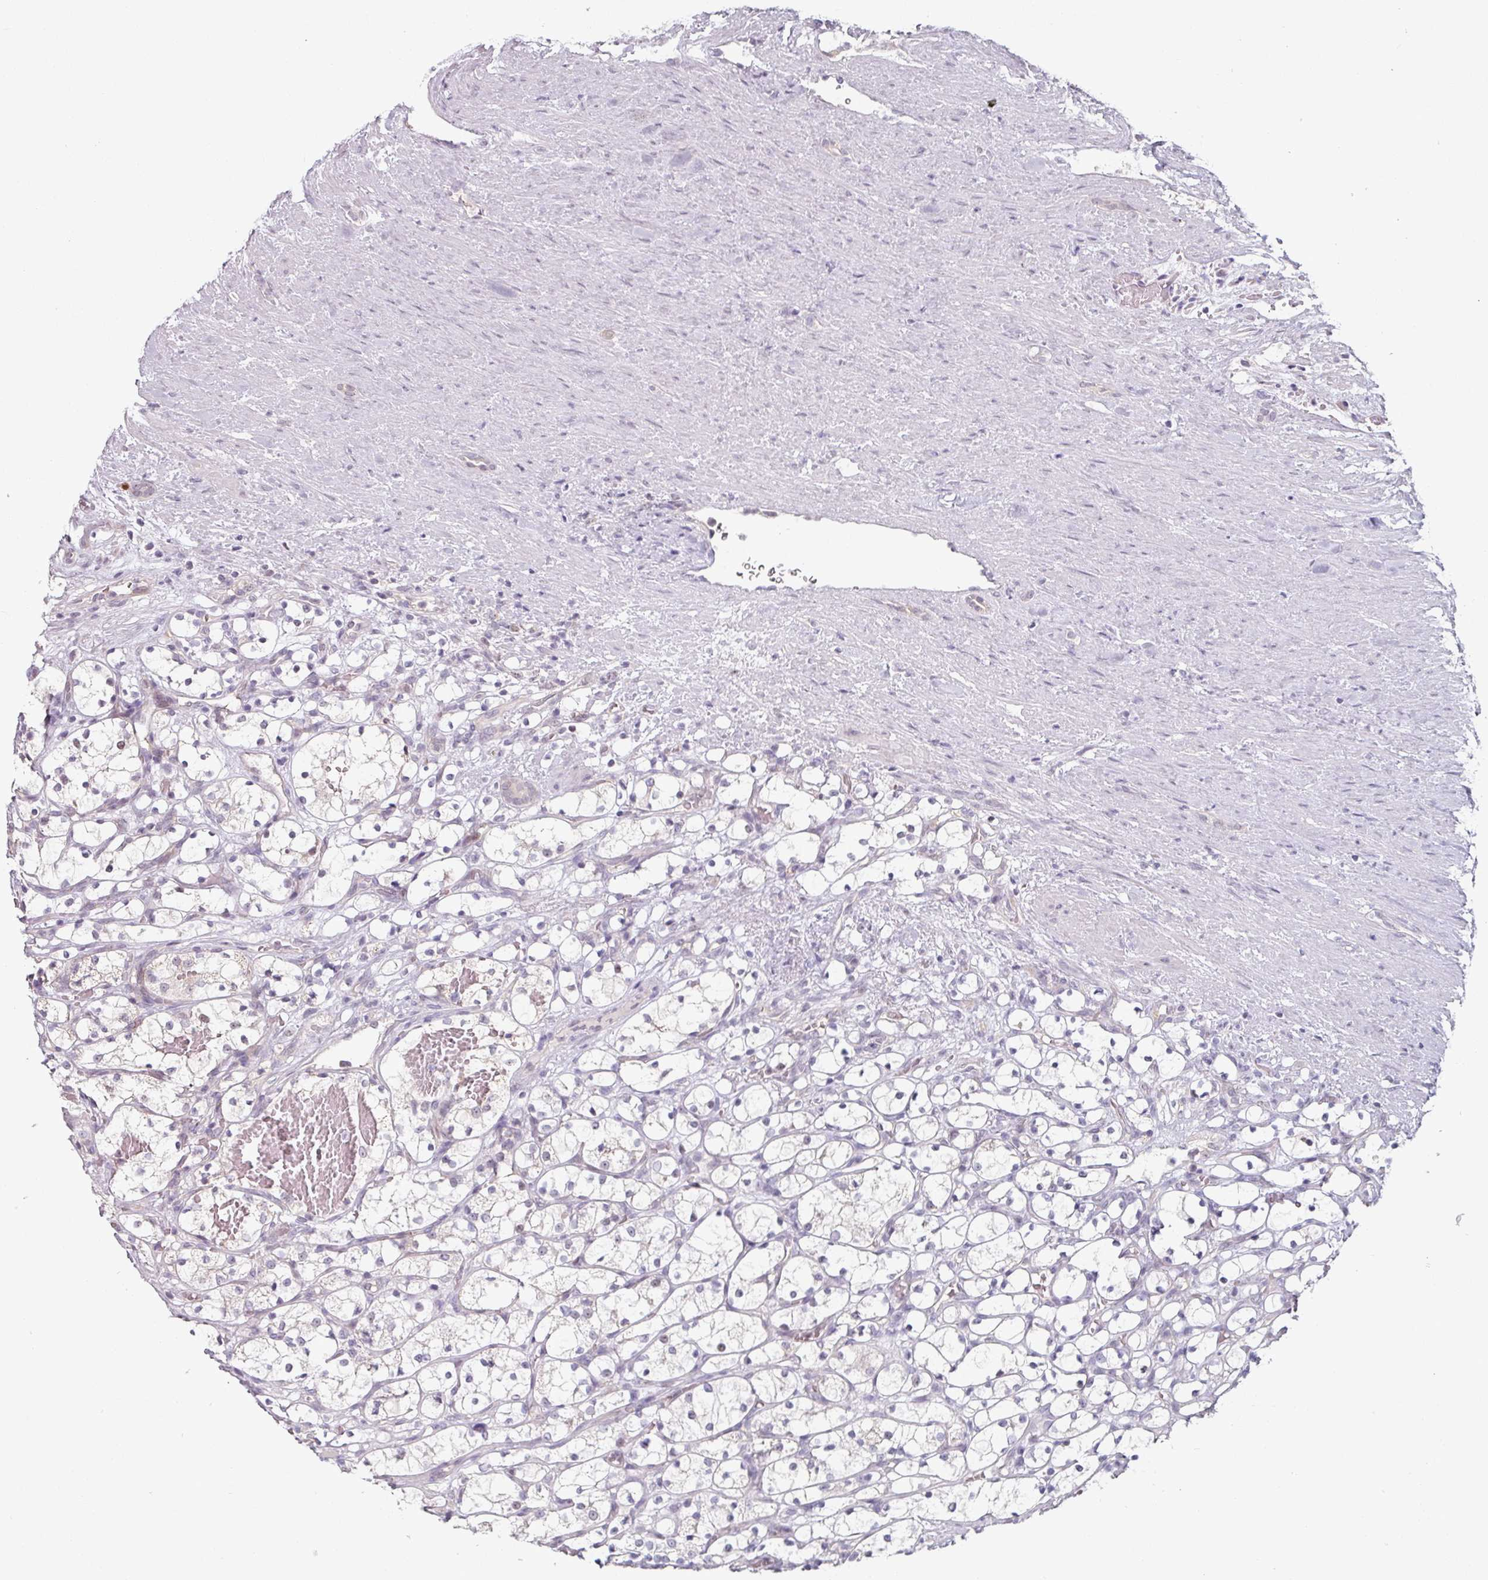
{"staining": {"intensity": "negative", "quantity": "none", "location": "none"}, "tissue": "renal cancer", "cell_type": "Tumor cells", "image_type": "cancer", "snomed": [{"axis": "morphology", "description": "Adenocarcinoma, NOS"}, {"axis": "topography", "description": "Kidney"}], "caption": "Tumor cells show no significant protein positivity in adenocarcinoma (renal).", "gene": "ZBTB6", "patient": {"sex": "female", "age": 69}}